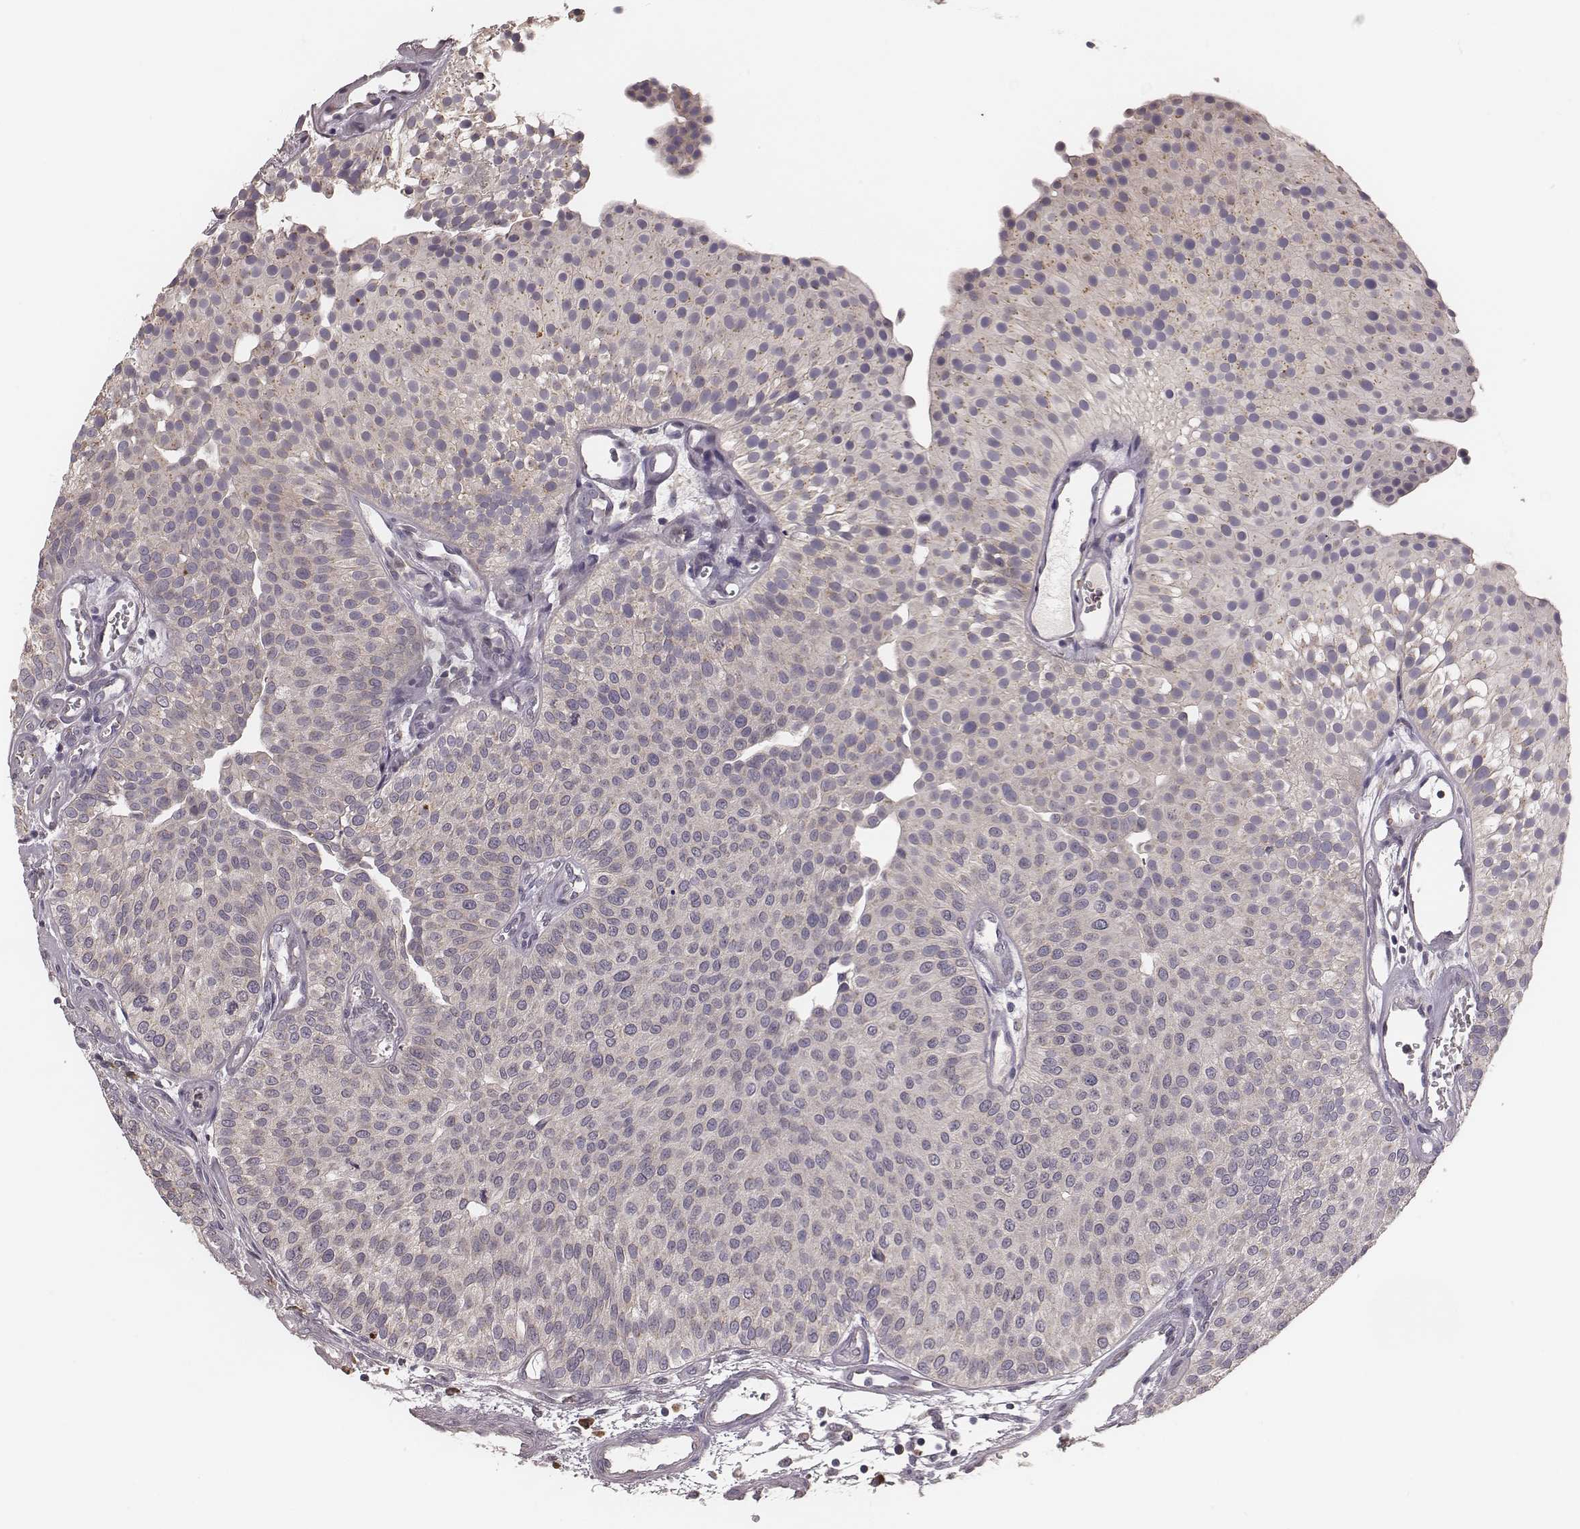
{"staining": {"intensity": "weak", "quantity": "<25%", "location": "cytoplasmic/membranous"}, "tissue": "urothelial cancer", "cell_type": "Tumor cells", "image_type": "cancer", "snomed": [{"axis": "morphology", "description": "Urothelial carcinoma, Low grade"}, {"axis": "topography", "description": "Urinary bladder"}], "caption": "This is an immunohistochemistry histopathology image of human urothelial cancer. There is no staining in tumor cells.", "gene": "P2RX5", "patient": {"sex": "female", "age": 87}}